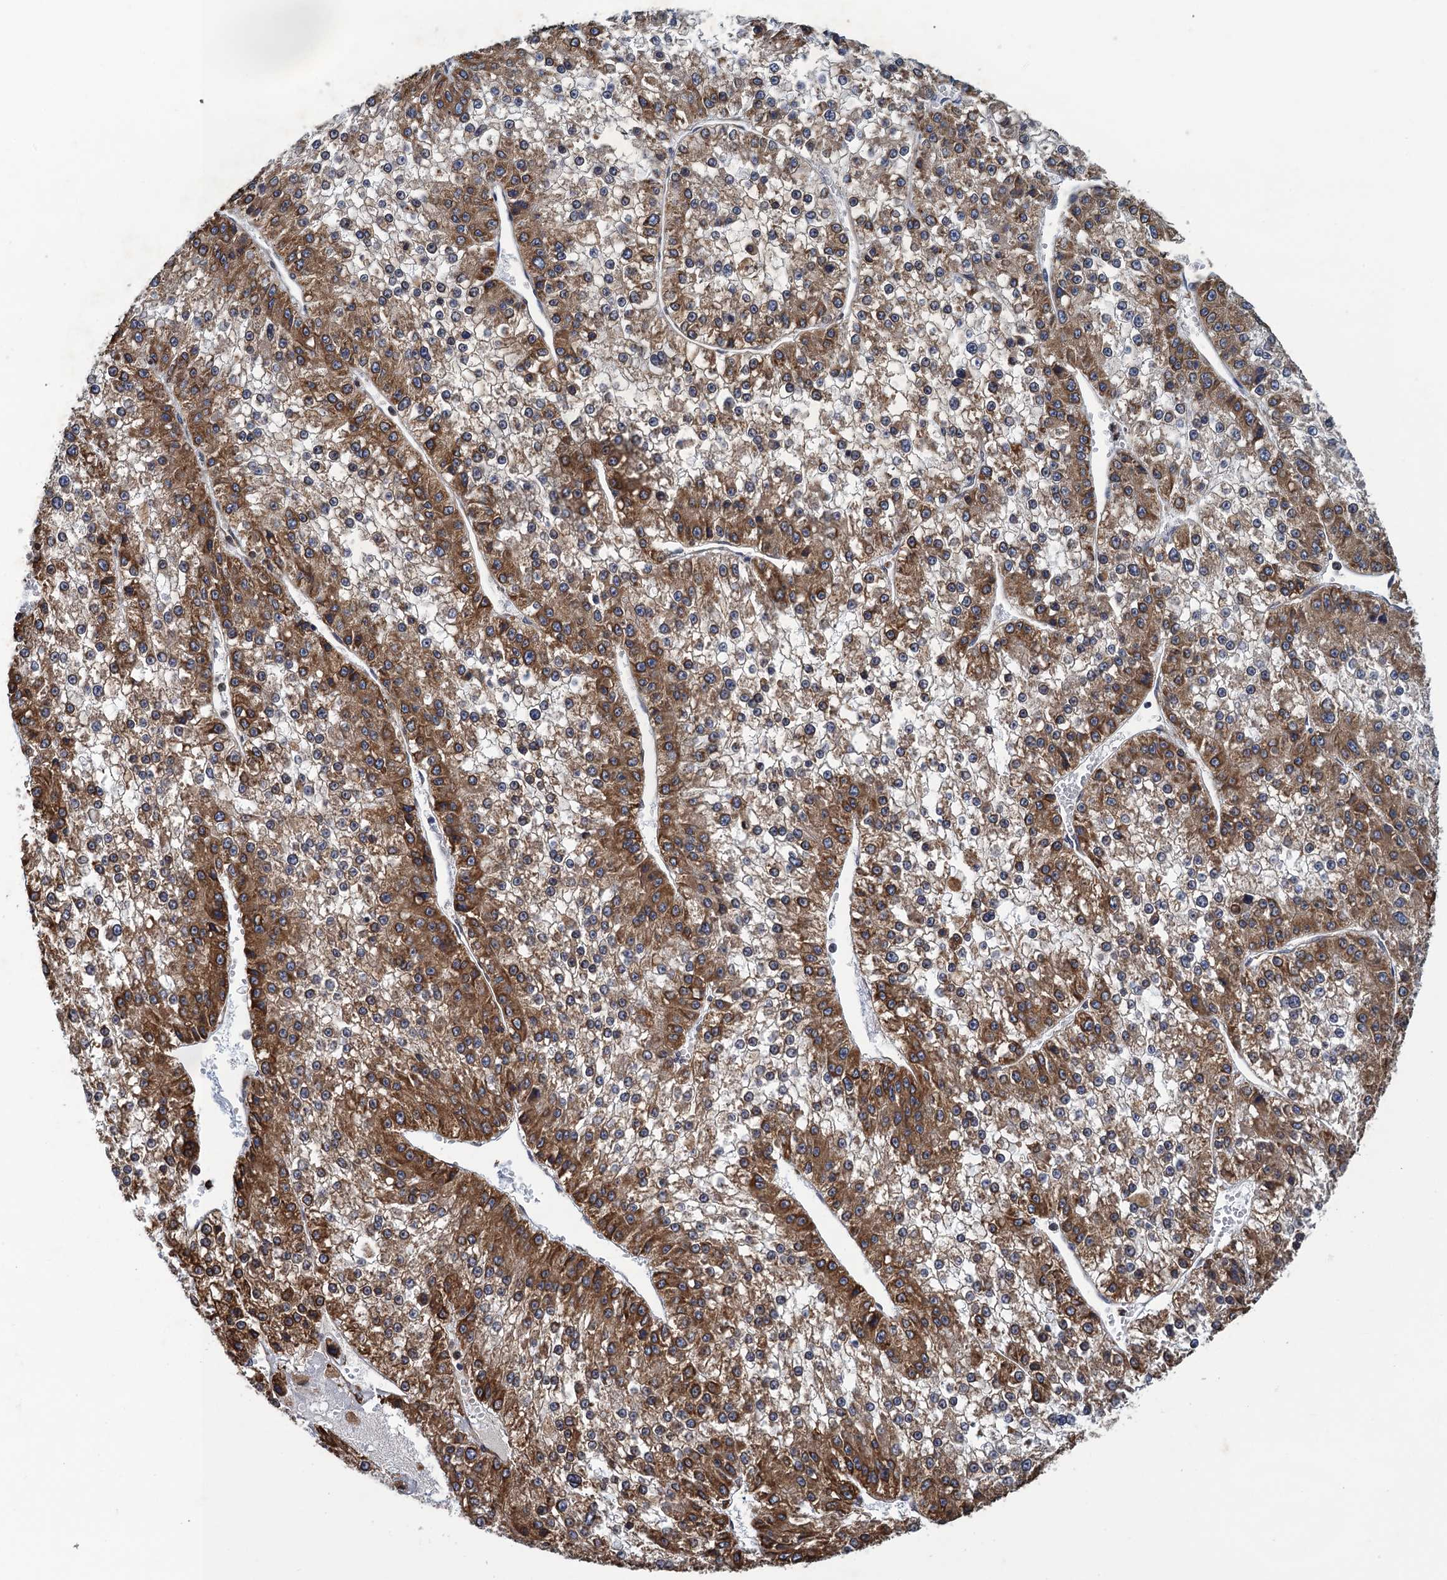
{"staining": {"intensity": "moderate", "quantity": "25%-75%", "location": "cytoplasmic/membranous"}, "tissue": "liver cancer", "cell_type": "Tumor cells", "image_type": "cancer", "snomed": [{"axis": "morphology", "description": "Carcinoma, Hepatocellular, NOS"}, {"axis": "topography", "description": "Liver"}], "caption": "Moderate cytoplasmic/membranous protein expression is seen in about 25%-75% of tumor cells in liver cancer (hepatocellular carcinoma). Using DAB (3,3'-diaminobenzidine) (brown) and hematoxylin (blue) stains, captured at high magnification using brightfield microscopy.", "gene": "ARMC5", "patient": {"sex": "female", "age": 73}}